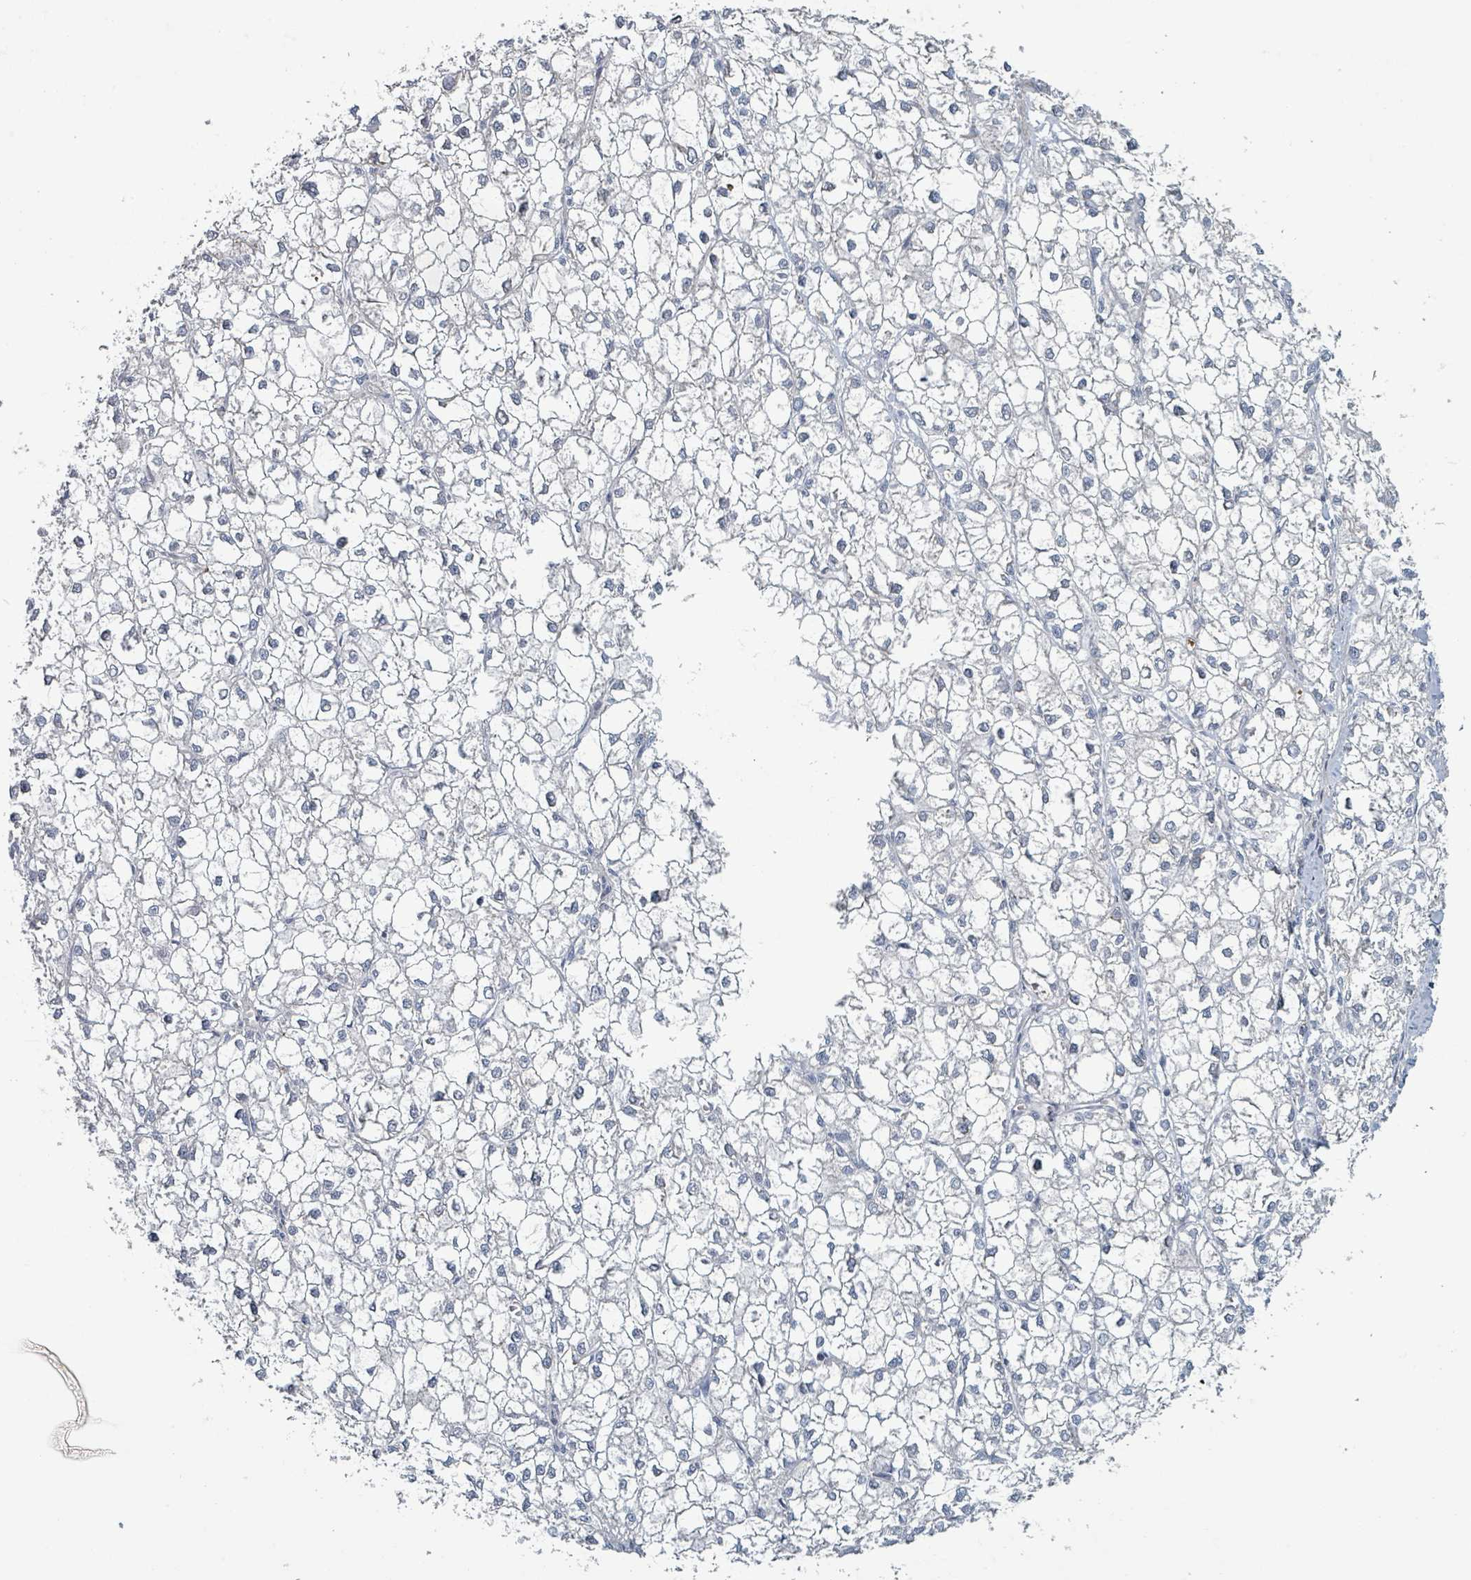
{"staining": {"intensity": "negative", "quantity": "none", "location": "none"}, "tissue": "liver cancer", "cell_type": "Tumor cells", "image_type": "cancer", "snomed": [{"axis": "morphology", "description": "Carcinoma, Hepatocellular, NOS"}, {"axis": "topography", "description": "Liver"}], "caption": "This is a micrograph of immunohistochemistry (IHC) staining of hepatocellular carcinoma (liver), which shows no staining in tumor cells.", "gene": "RAB33B", "patient": {"sex": "female", "age": 43}}